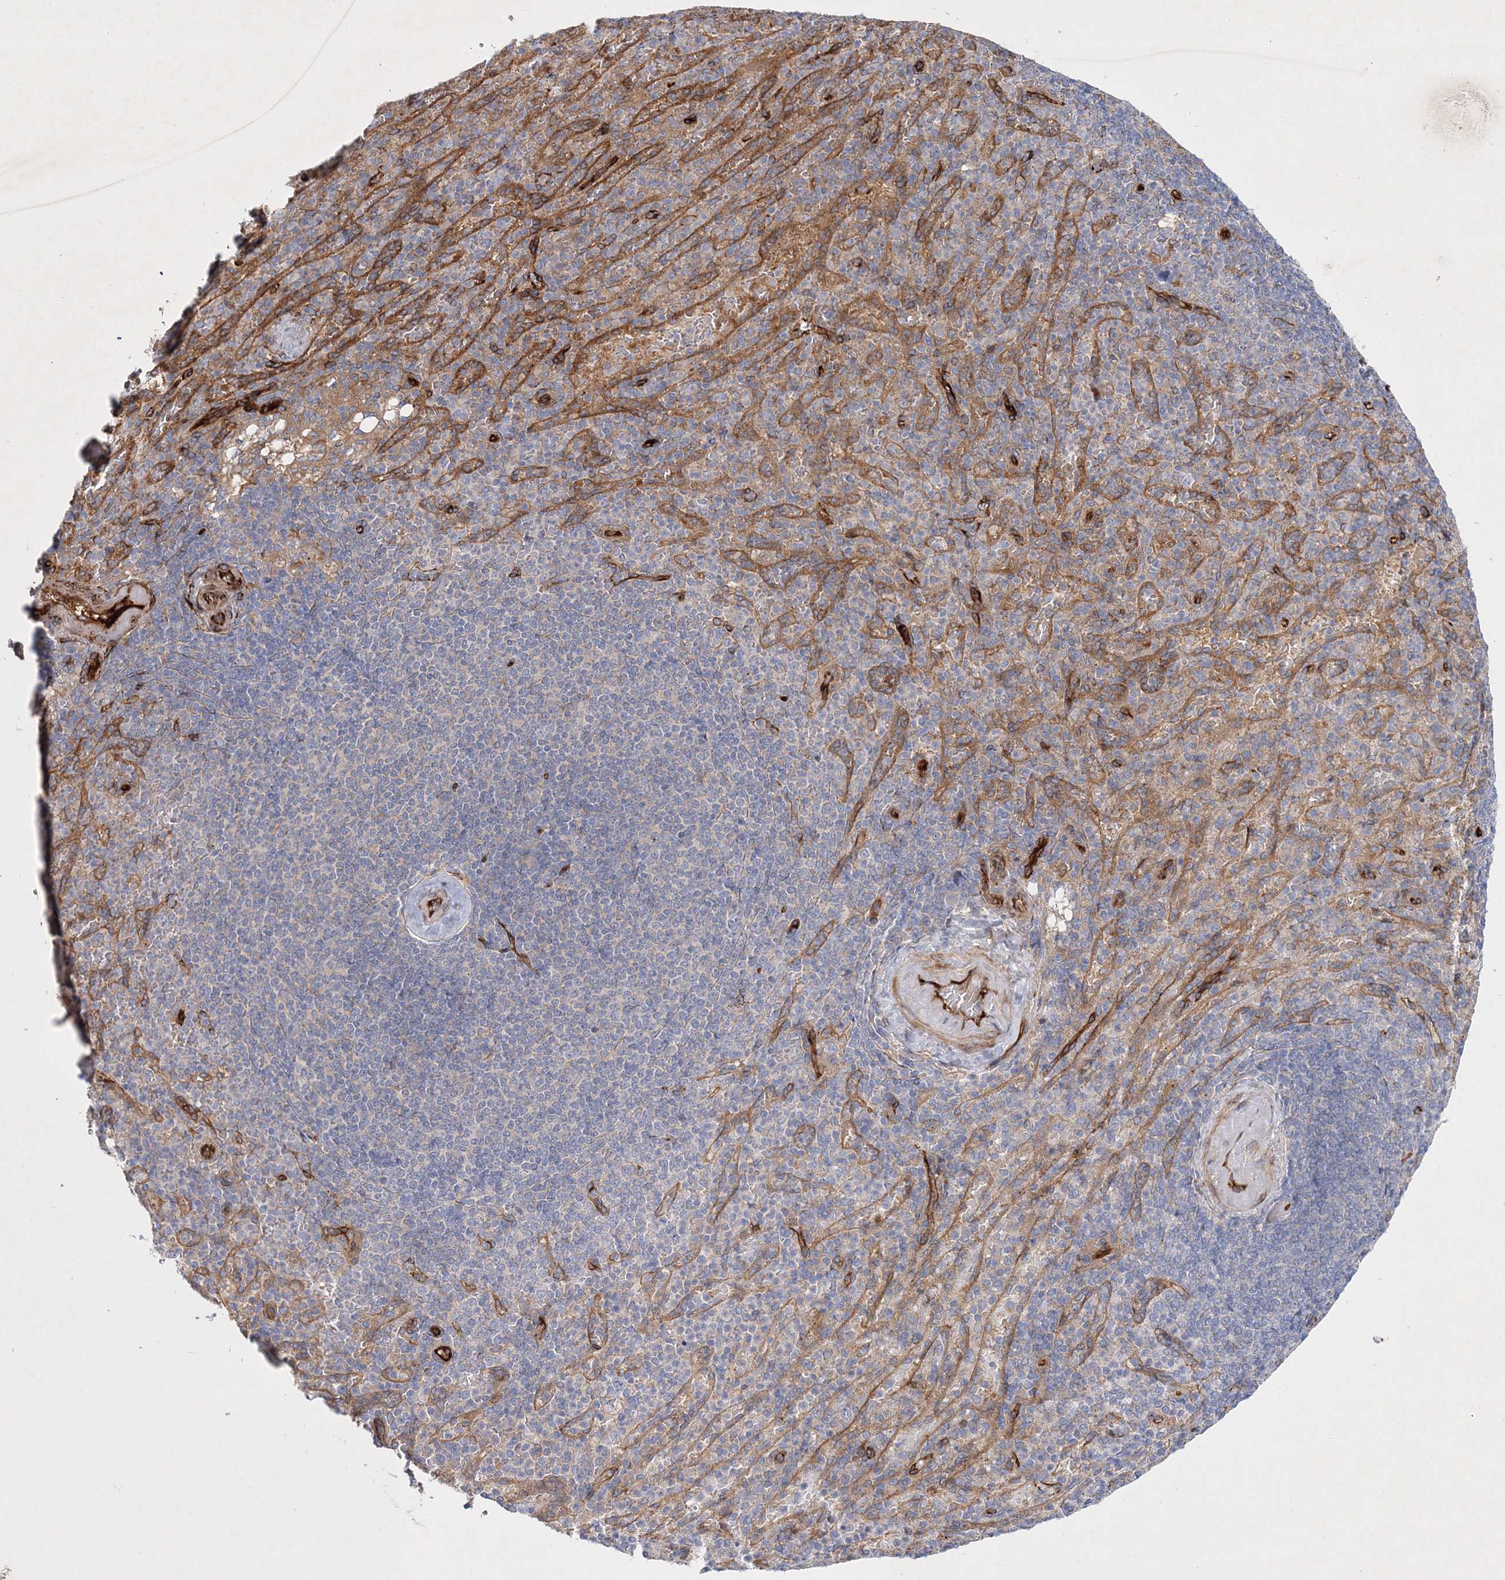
{"staining": {"intensity": "negative", "quantity": "none", "location": "none"}, "tissue": "spleen", "cell_type": "Cells in red pulp", "image_type": "normal", "snomed": [{"axis": "morphology", "description": "Normal tissue, NOS"}, {"axis": "topography", "description": "Spleen"}], "caption": "Photomicrograph shows no protein staining in cells in red pulp of benign spleen.", "gene": "ZFYVE16", "patient": {"sex": "female", "age": 74}}